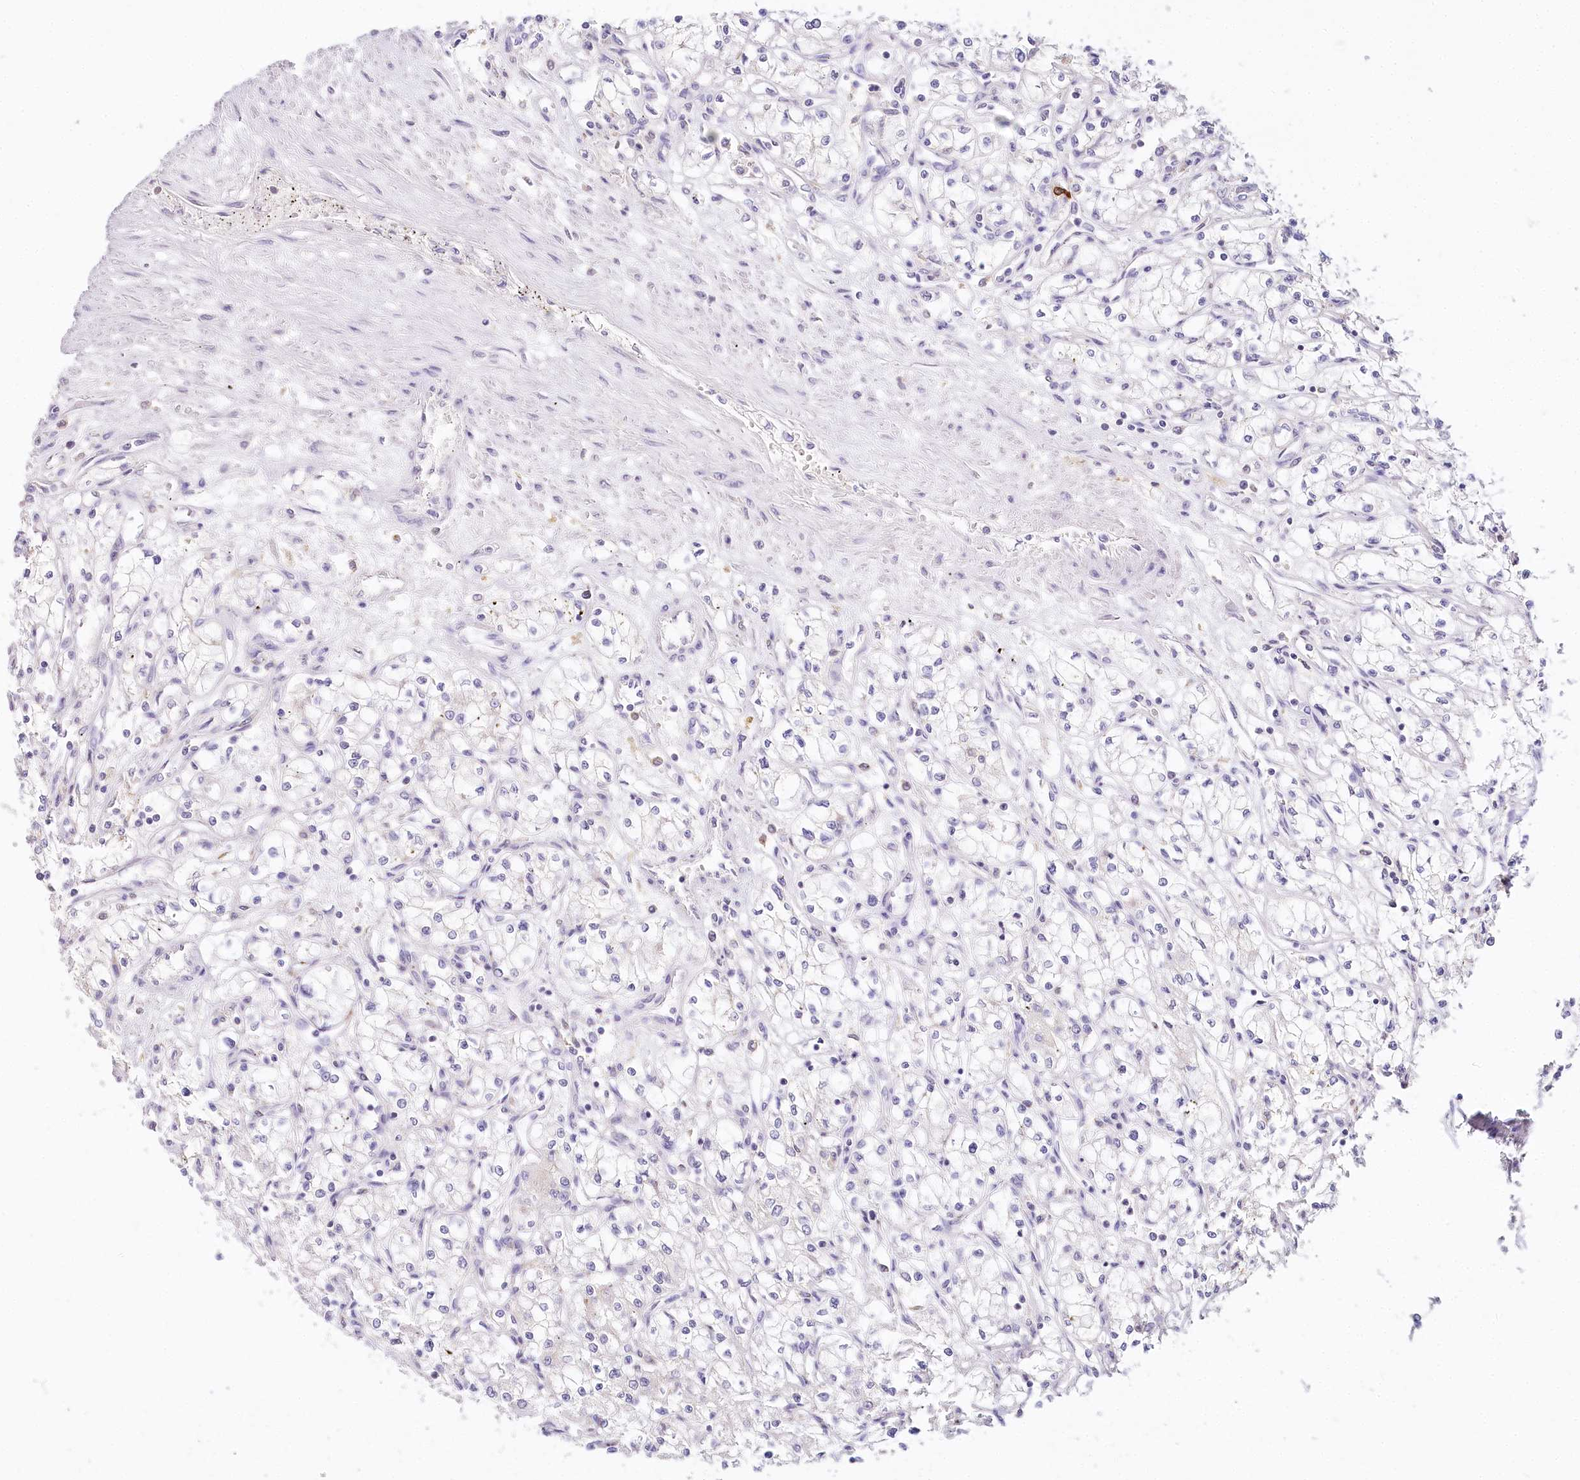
{"staining": {"intensity": "negative", "quantity": "none", "location": "none"}, "tissue": "renal cancer", "cell_type": "Tumor cells", "image_type": "cancer", "snomed": [{"axis": "morphology", "description": "Adenocarcinoma, NOS"}, {"axis": "topography", "description": "Kidney"}], "caption": "An IHC photomicrograph of renal cancer (adenocarcinoma) is shown. There is no staining in tumor cells of renal cancer (adenocarcinoma).", "gene": "DAPK1", "patient": {"sex": "male", "age": 59}}